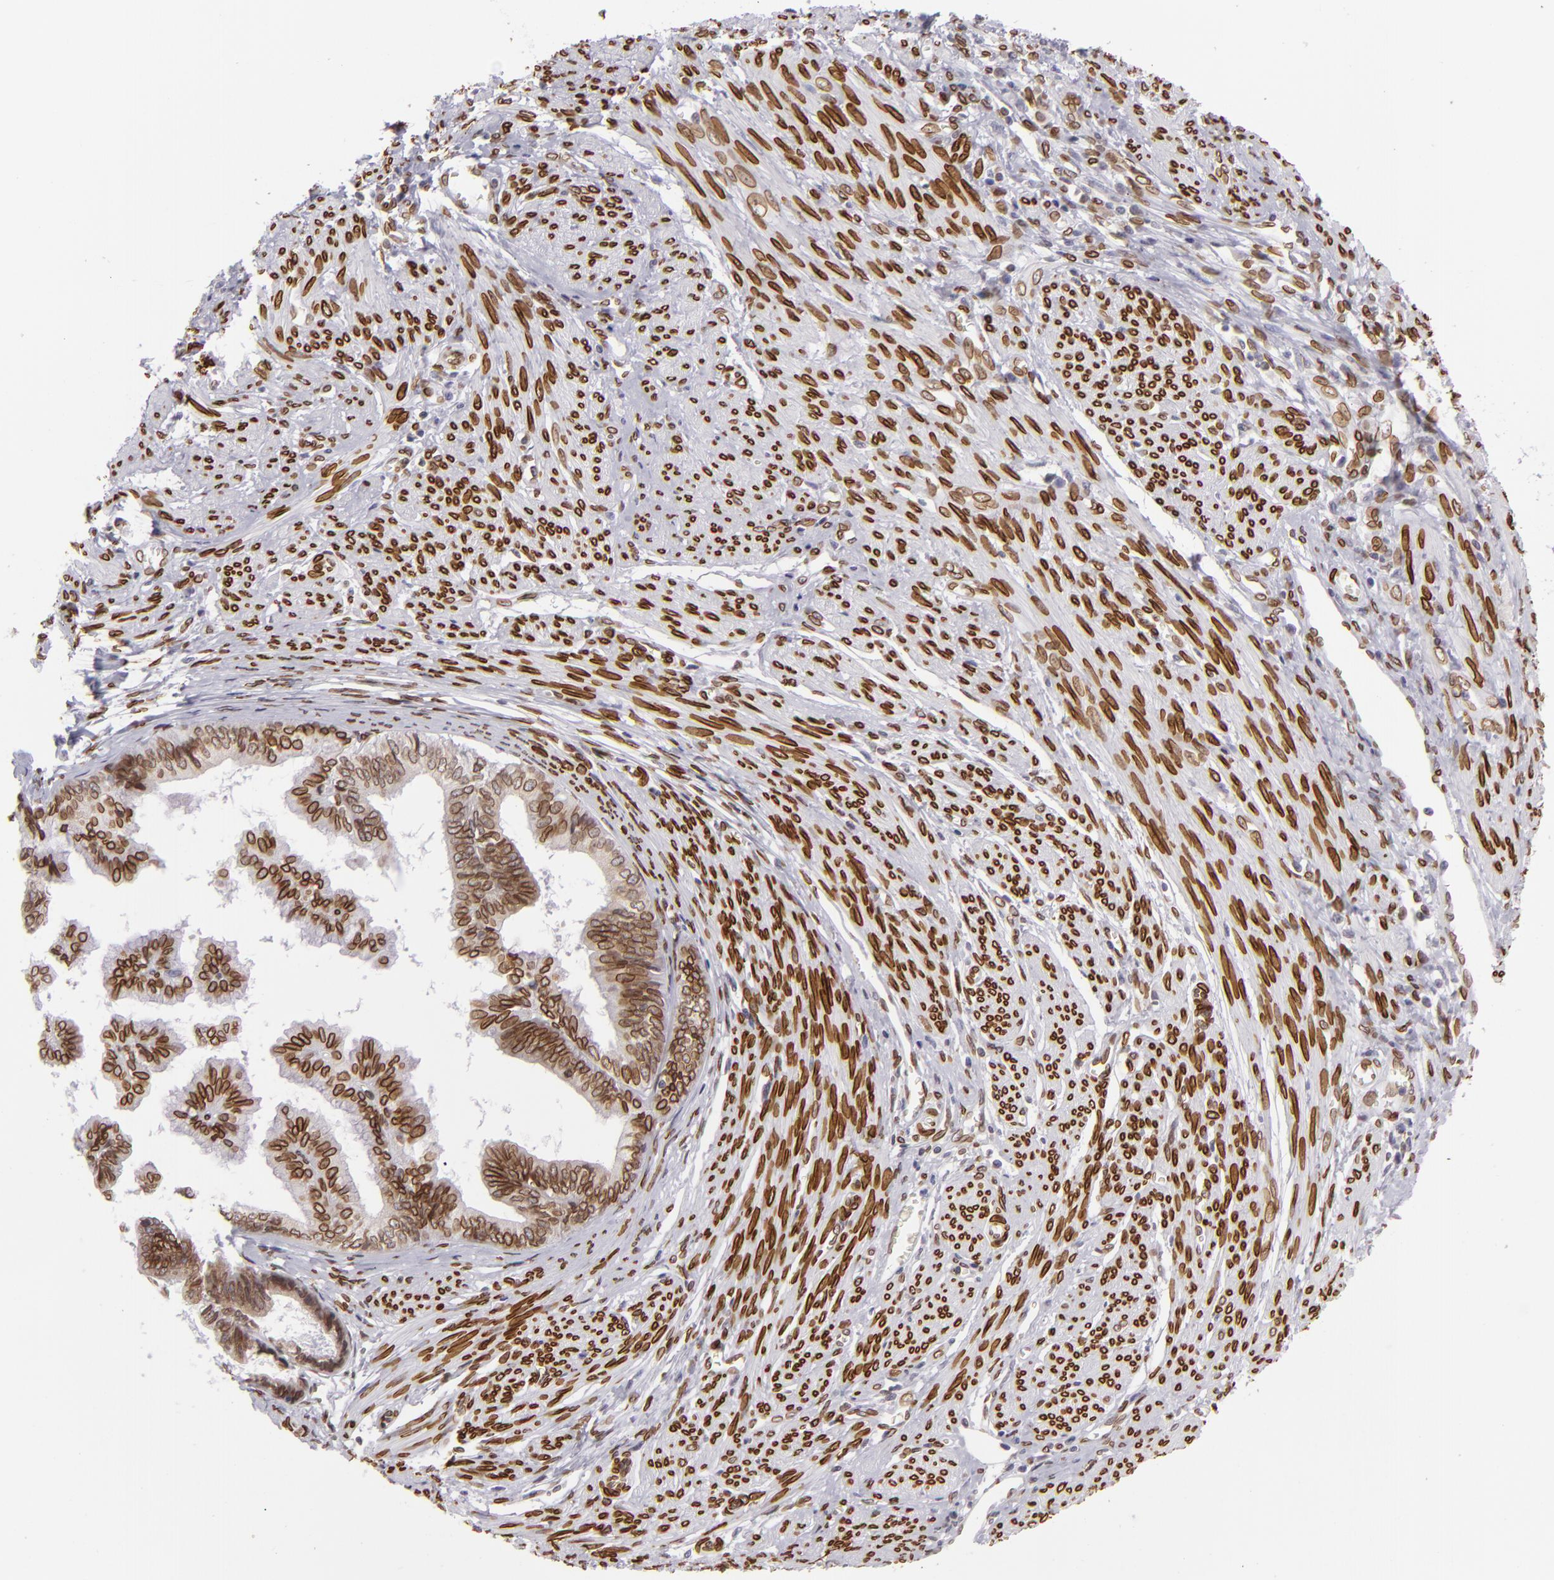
{"staining": {"intensity": "moderate", "quantity": ">75%", "location": "cytoplasmic/membranous,nuclear"}, "tissue": "endometrial cancer", "cell_type": "Tumor cells", "image_type": "cancer", "snomed": [{"axis": "morphology", "description": "Adenocarcinoma, NOS"}, {"axis": "topography", "description": "Endometrium"}], "caption": "Brown immunohistochemical staining in human endometrial adenocarcinoma displays moderate cytoplasmic/membranous and nuclear positivity in about >75% of tumor cells. (DAB (3,3'-diaminobenzidine) = brown stain, brightfield microscopy at high magnification).", "gene": "EMD", "patient": {"sex": "female", "age": 75}}